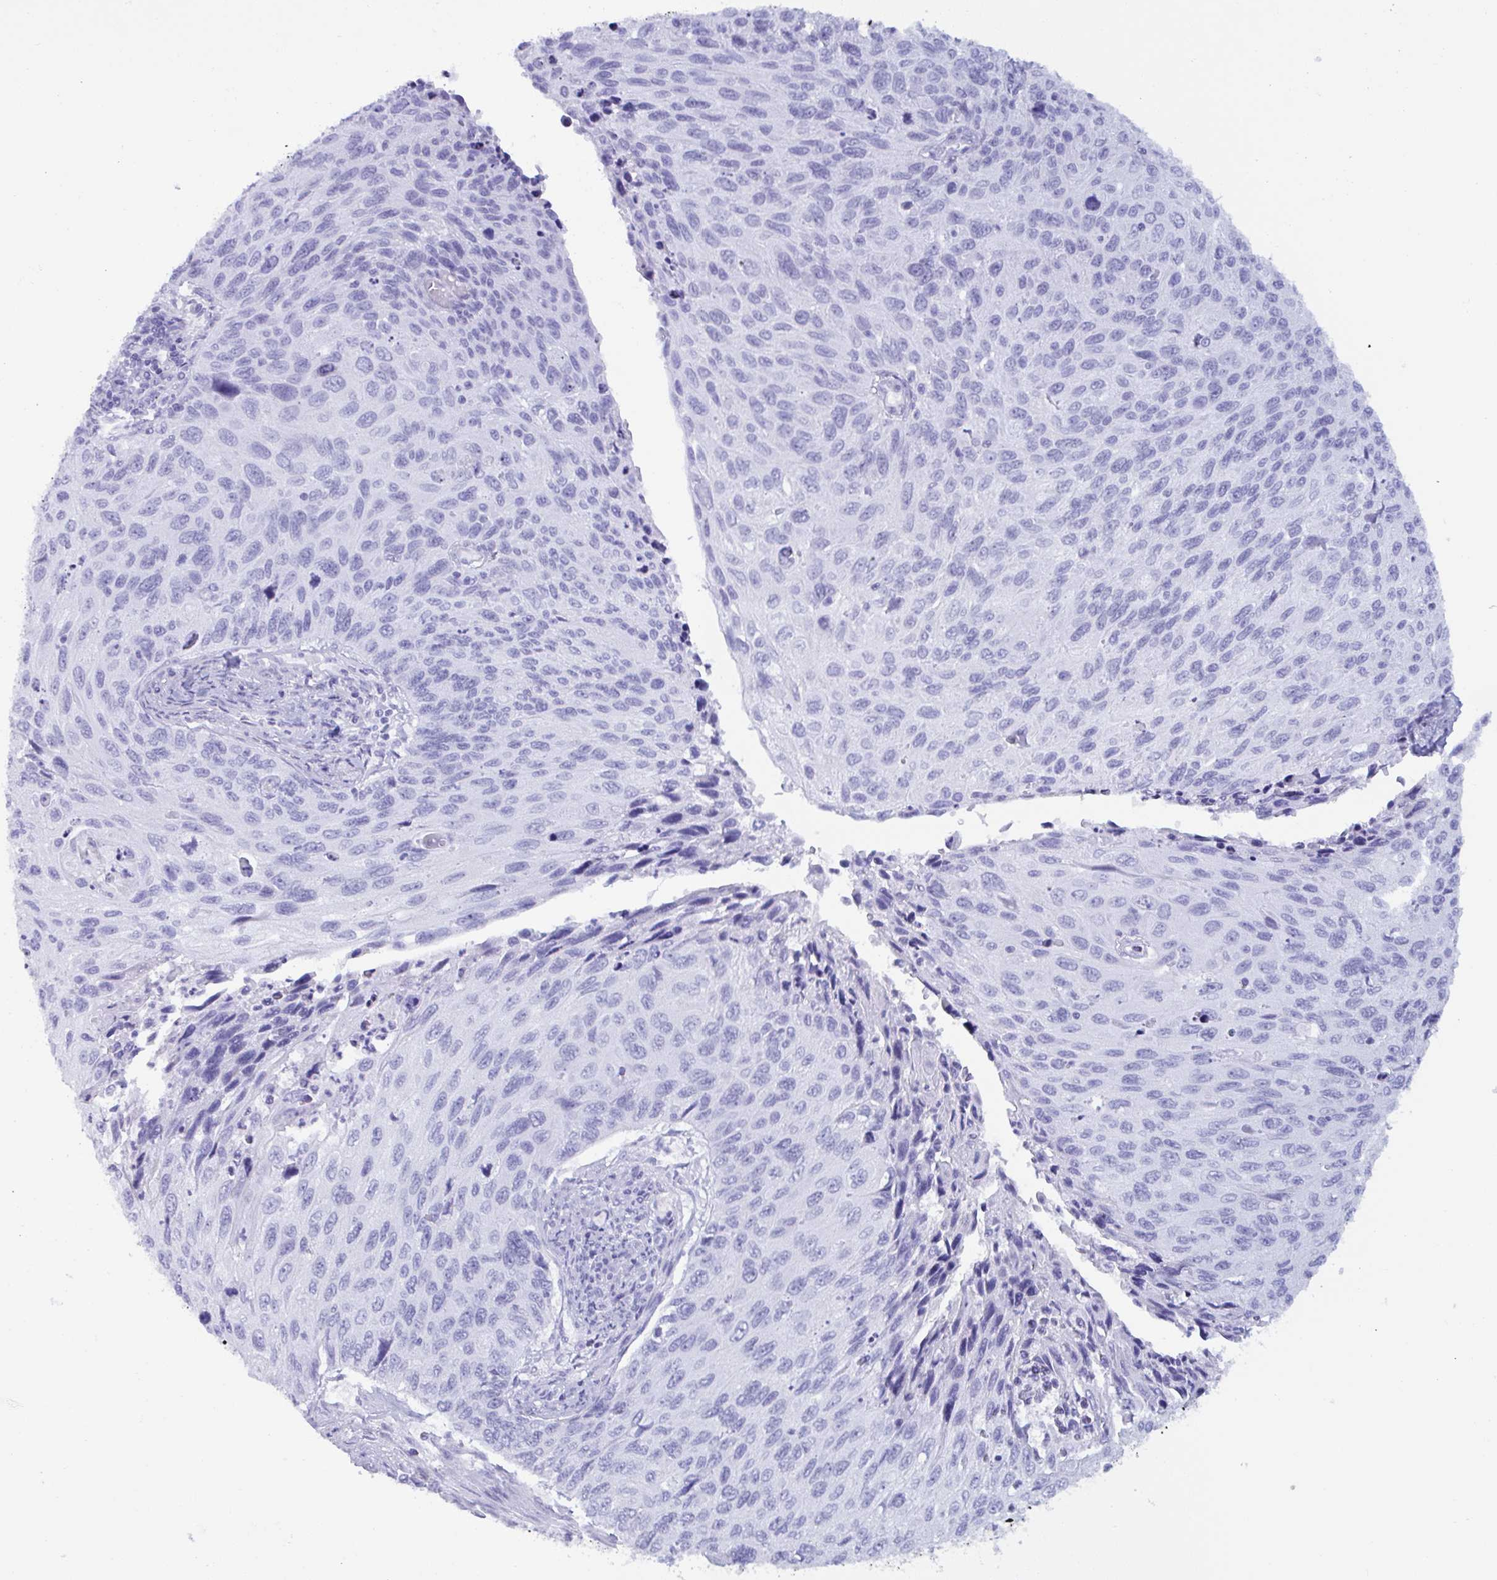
{"staining": {"intensity": "negative", "quantity": "none", "location": "none"}, "tissue": "cervical cancer", "cell_type": "Tumor cells", "image_type": "cancer", "snomed": [{"axis": "morphology", "description": "Squamous cell carcinoma, NOS"}, {"axis": "topography", "description": "Cervix"}], "caption": "Immunohistochemistry (IHC) image of squamous cell carcinoma (cervical) stained for a protein (brown), which demonstrates no expression in tumor cells. (IHC, brightfield microscopy, high magnification).", "gene": "MRGPRG", "patient": {"sex": "female", "age": 70}}